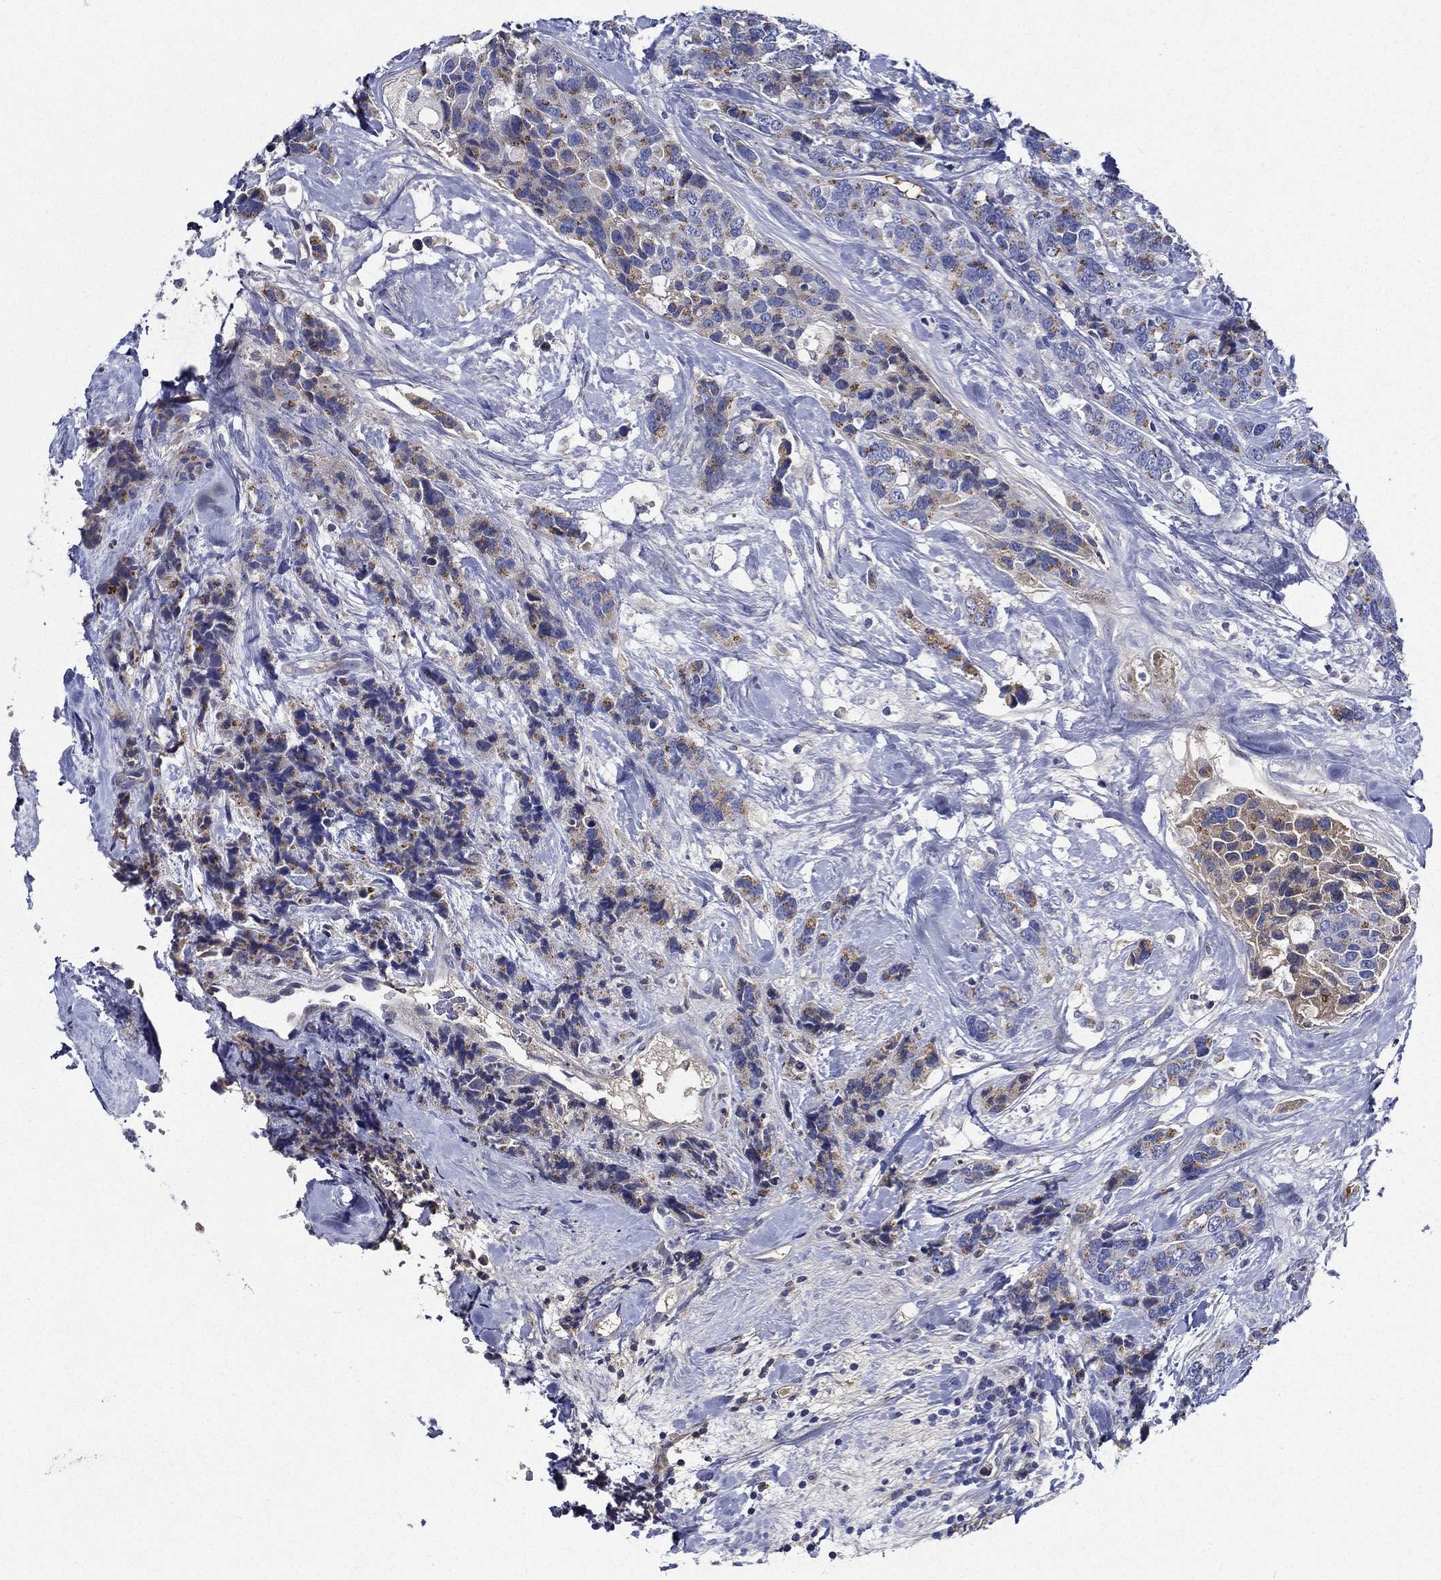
{"staining": {"intensity": "weak", "quantity": "<25%", "location": "cytoplasmic/membranous"}, "tissue": "breast cancer", "cell_type": "Tumor cells", "image_type": "cancer", "snomed": [{"axis": "morphology", "description": "Lobular carcinoma"}, {"axis": "topography", "description": "Breast"}], "caption": "Tumor cells show no significant protein positivity in lobular carcinoma (breast).", "gene": "TMPRSS11D", "patient": {"sex": "female", "age": 59}}